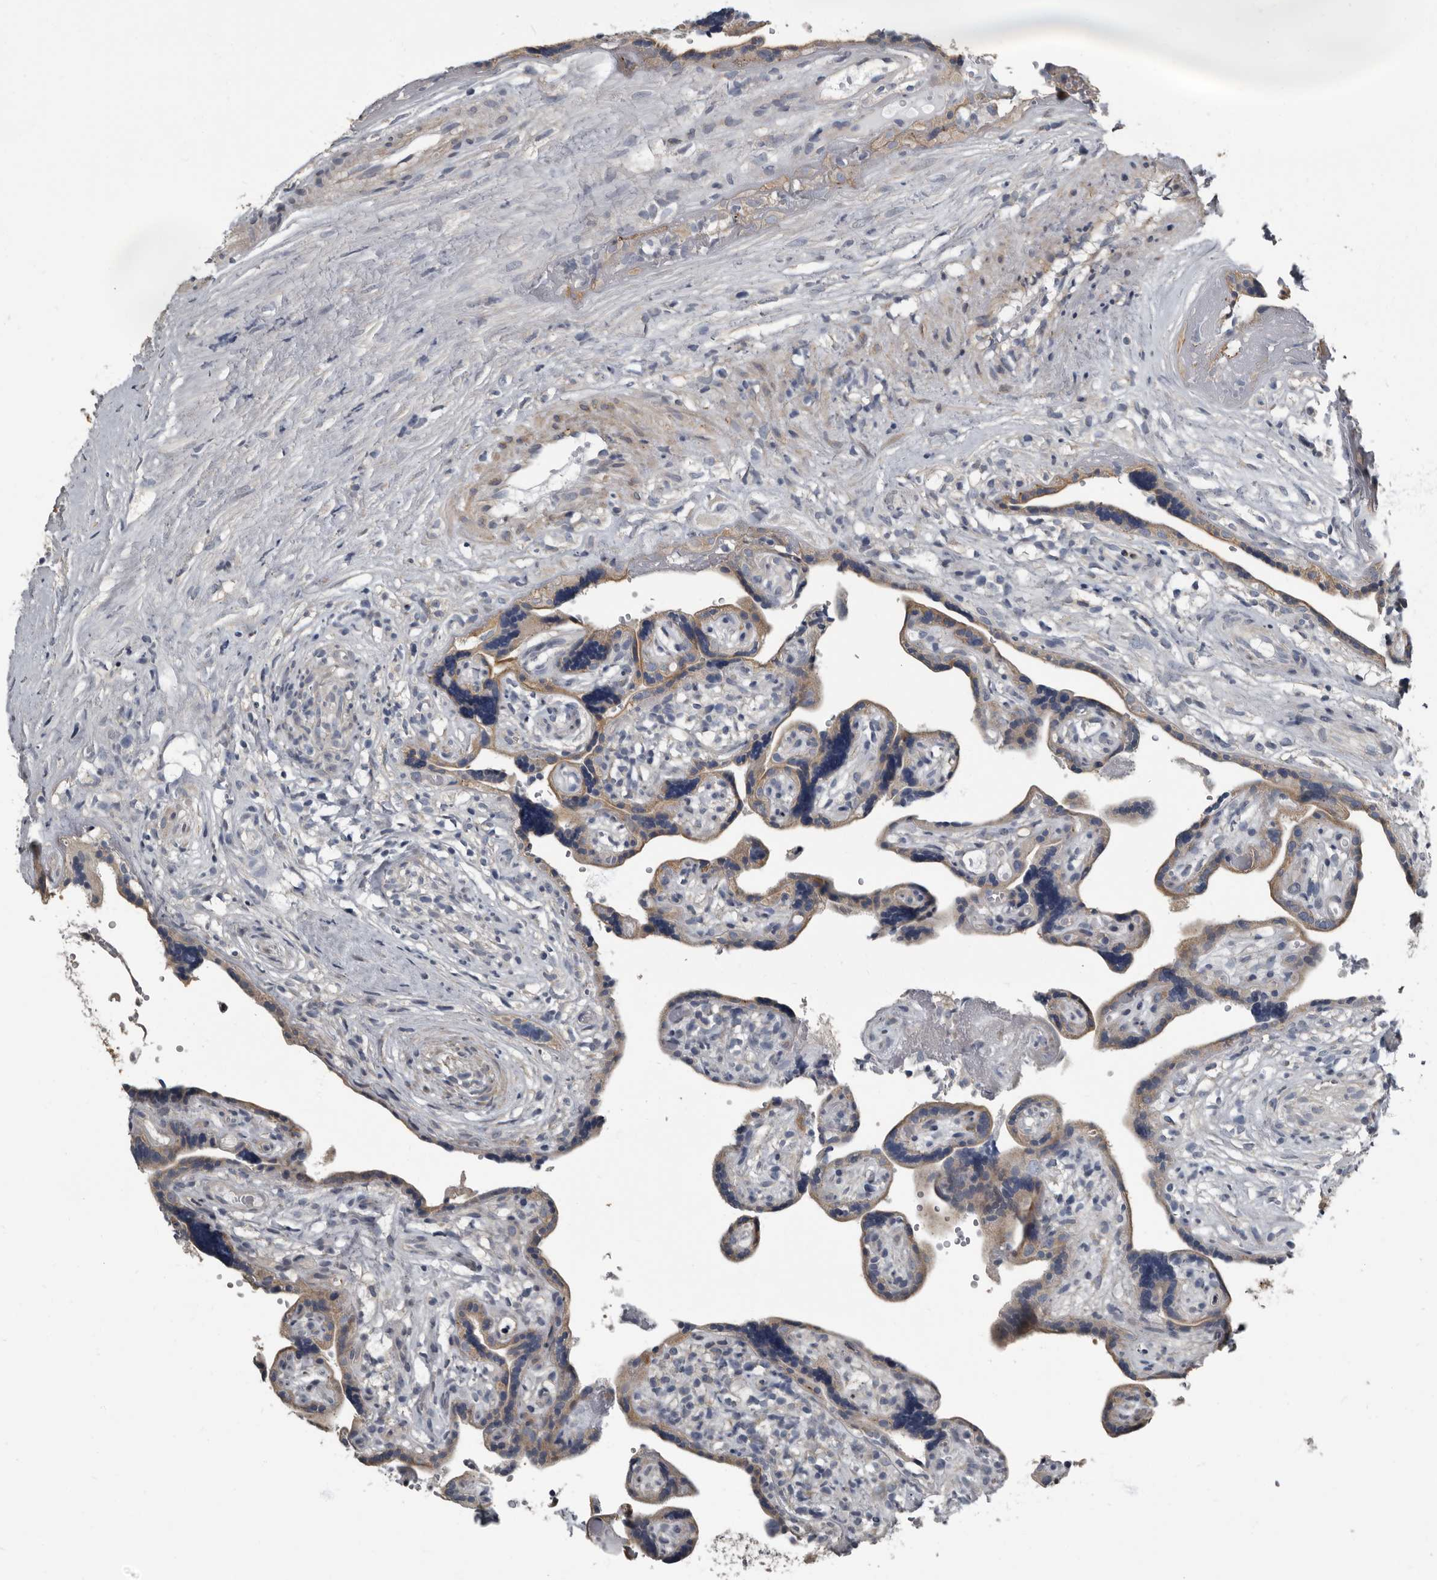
{"staining": {"intensity": "weak", "quantity": "25%-75%", "location": "cytoplasmic/membranous"}, "tissue": "placenta", "cell_type": "Decidual cells", "image_type": "normal", "snomed": [{"axis": "morphology", "description": "Normal tissue, NOS"}, {"axis": "topography", "description": "Placenta"}], "caption": "Human placenta stained for a protein (brown) shows weak cytoplasmic/membranous positive positivity in about 25%-75% of decidual cells.", "gene": "TPD52L1", "patient": {"sex": "female", "age": 30}}